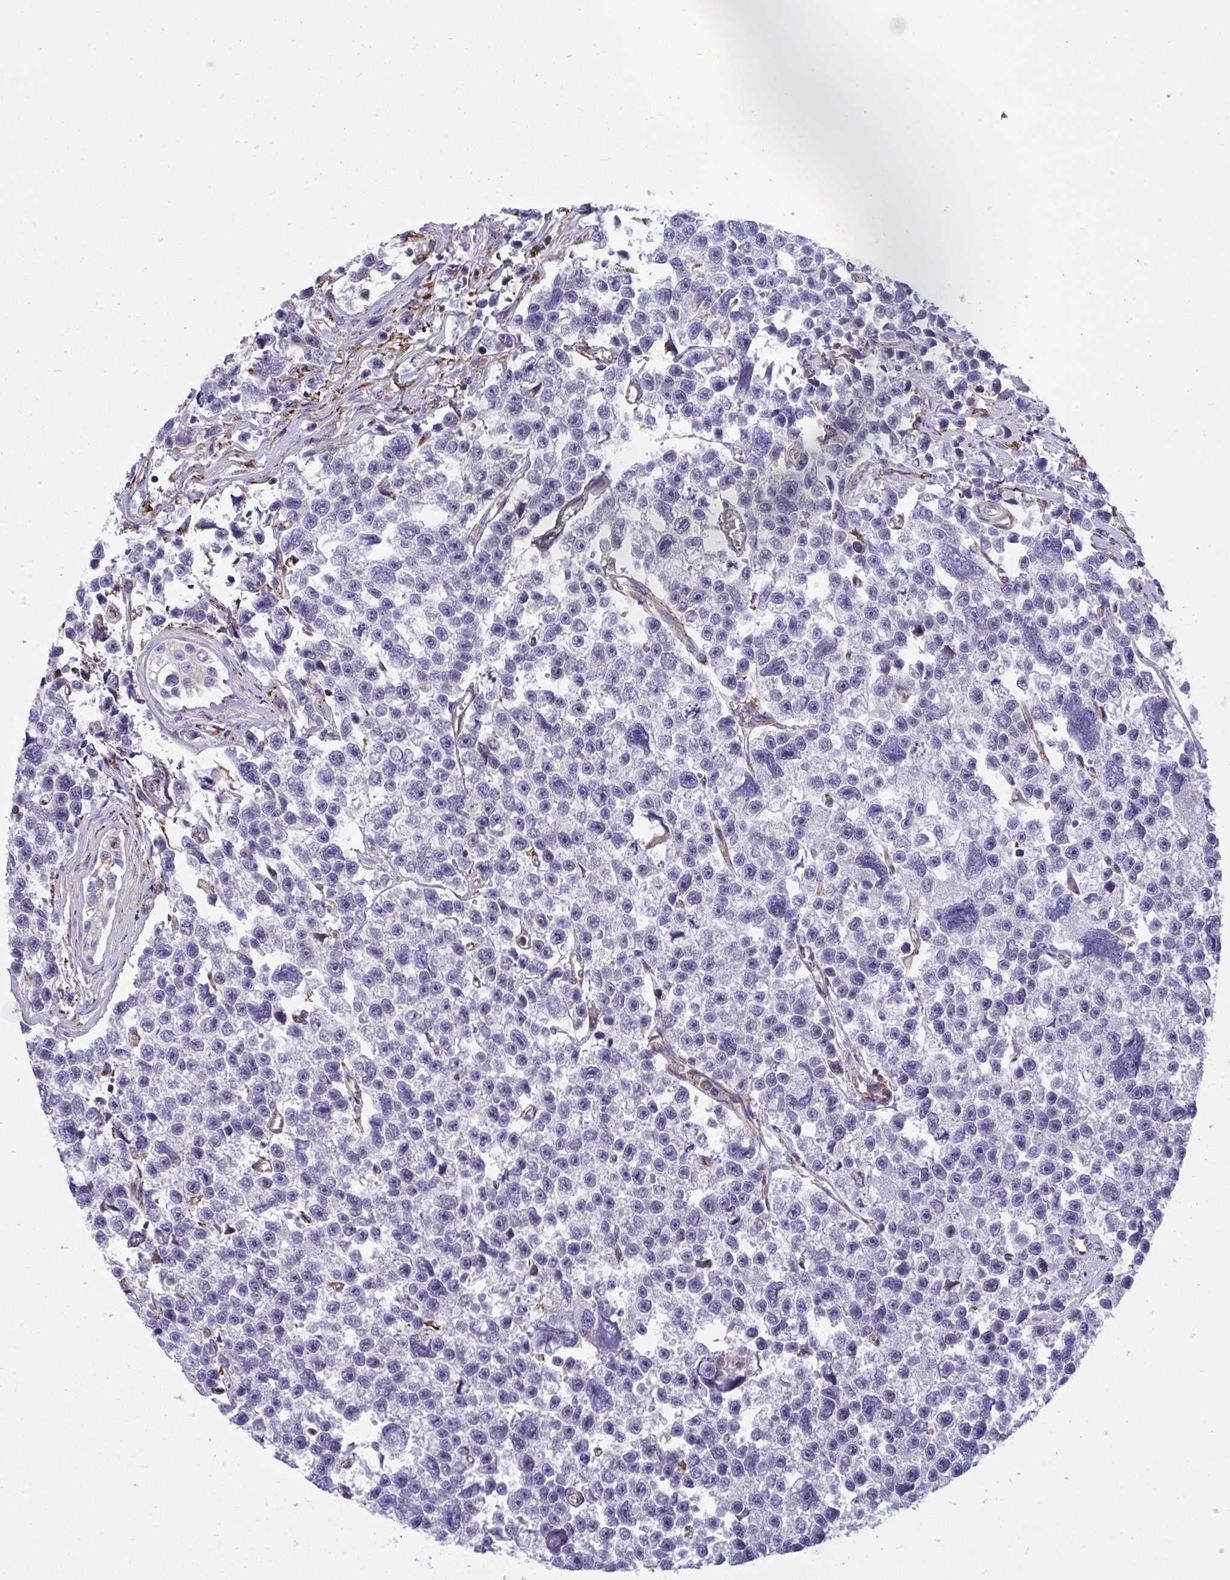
{"staining": {"intensity": "negative", "quantity": "none", "location": "none"}, "tissue": "testis cancer", "cell_type": "Tumor cells", "image_type": "cancer", "snomed": [{"axis": "morphology", "description": "Seminoma, NOS"}, {"axis": "topography", "description": "Testis"}], "caption": "Protein analysis of testis seminoma demonstrates no significant positivity in tumor cells. (Brightfield microscopy of DAB immunohistochemistry at high magnification).", "gene": "PEAK3", "patient": {"sex": "male", "age": 26}}